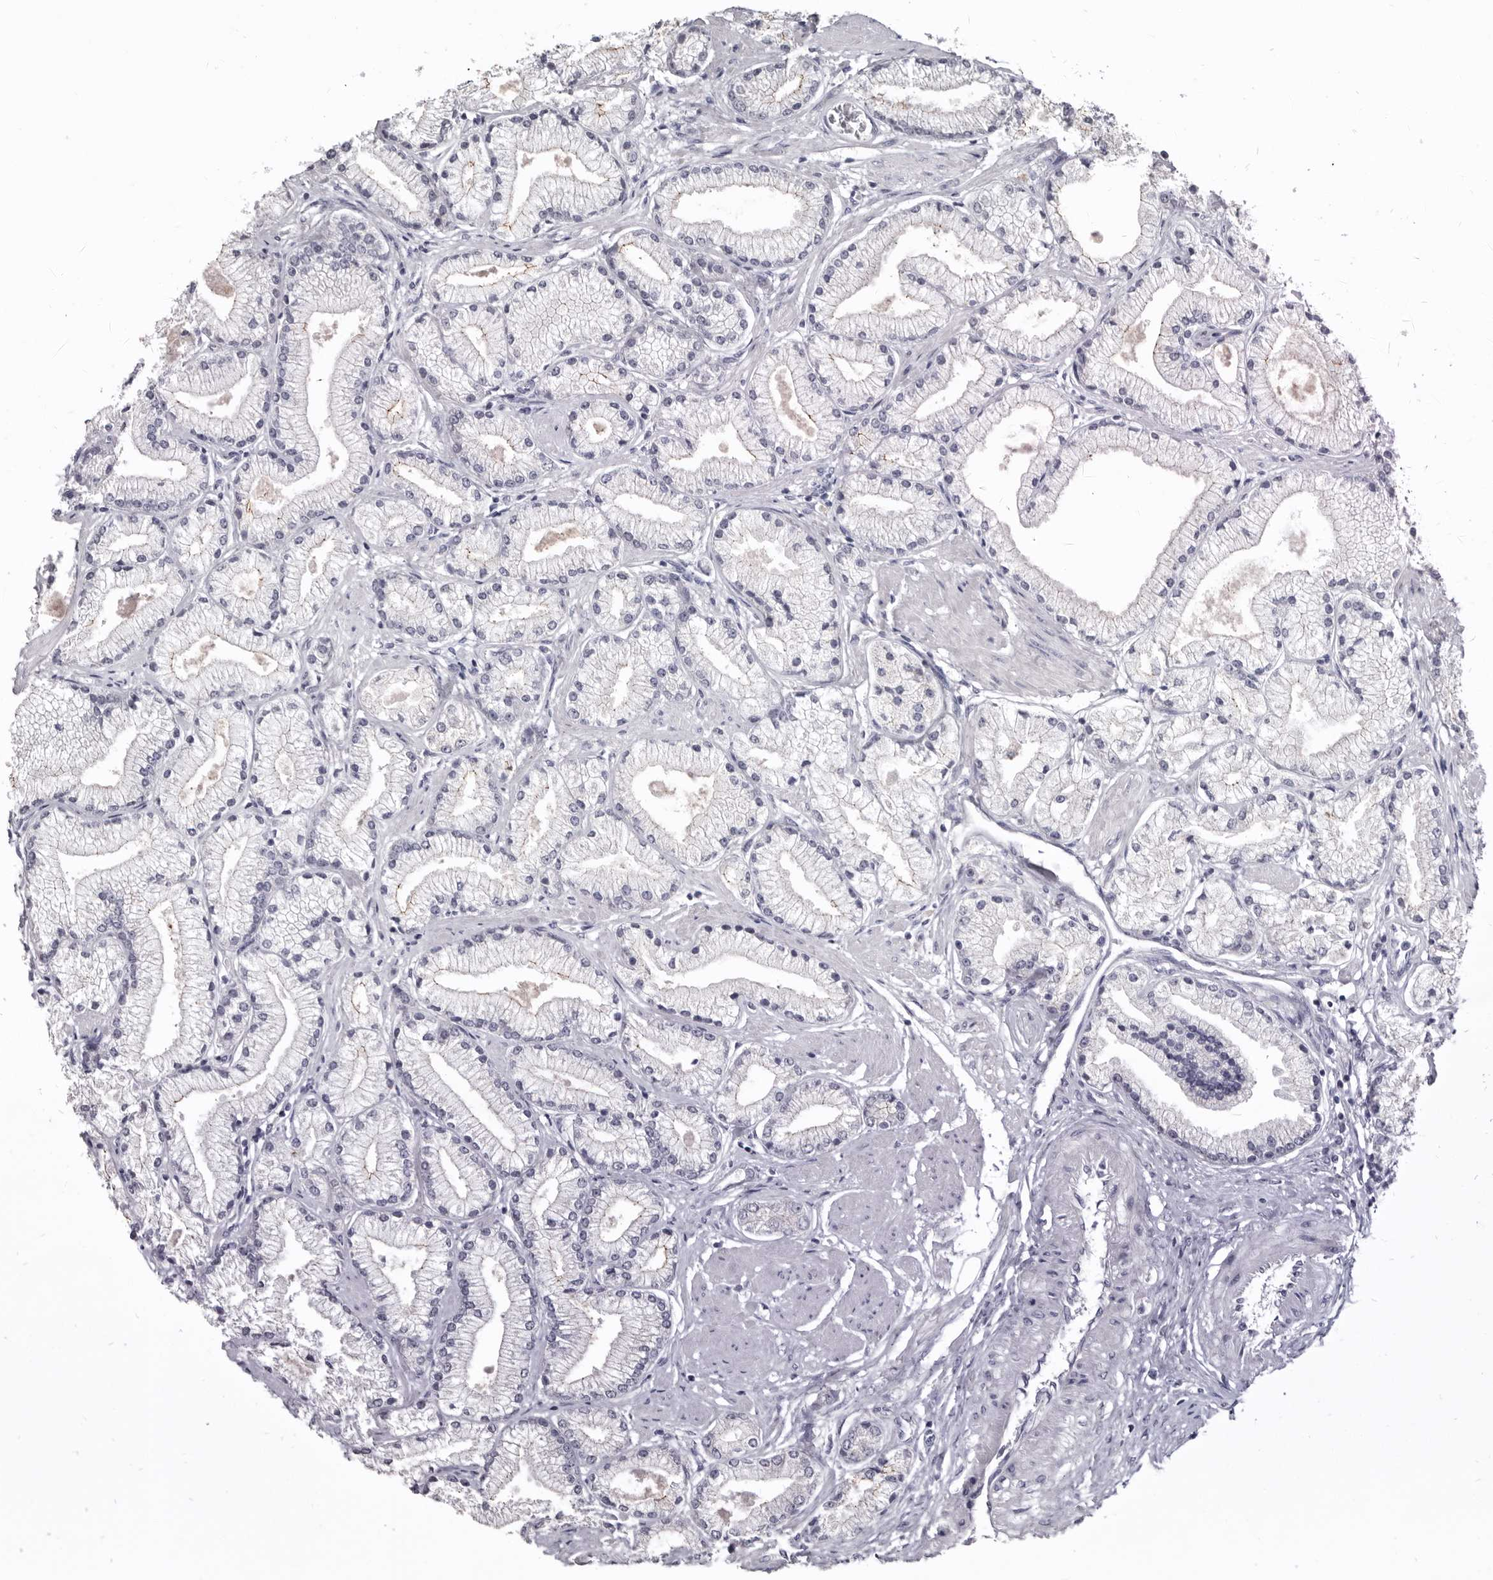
{"staining": {"intensity": "moderate", "quantity": "<25%", "location": "cytoplasmic/membranous"}, "tissue": "prostate cancer", "cell_type": "Tumor cells", "image_type": "cancer", "snomed": [{"axis": "morphology", "description": "Adenocarcinoma, High grade"}, {"axis": "topography", "description": "Prostate"}], "caption": "Tumor cells demonstrate low levels of moderate cytoplasmic/membranous staining in about <25% of cells in prostate cancer.", "gene": "CGN", "patient": {"sex": "male", "age": 50}}